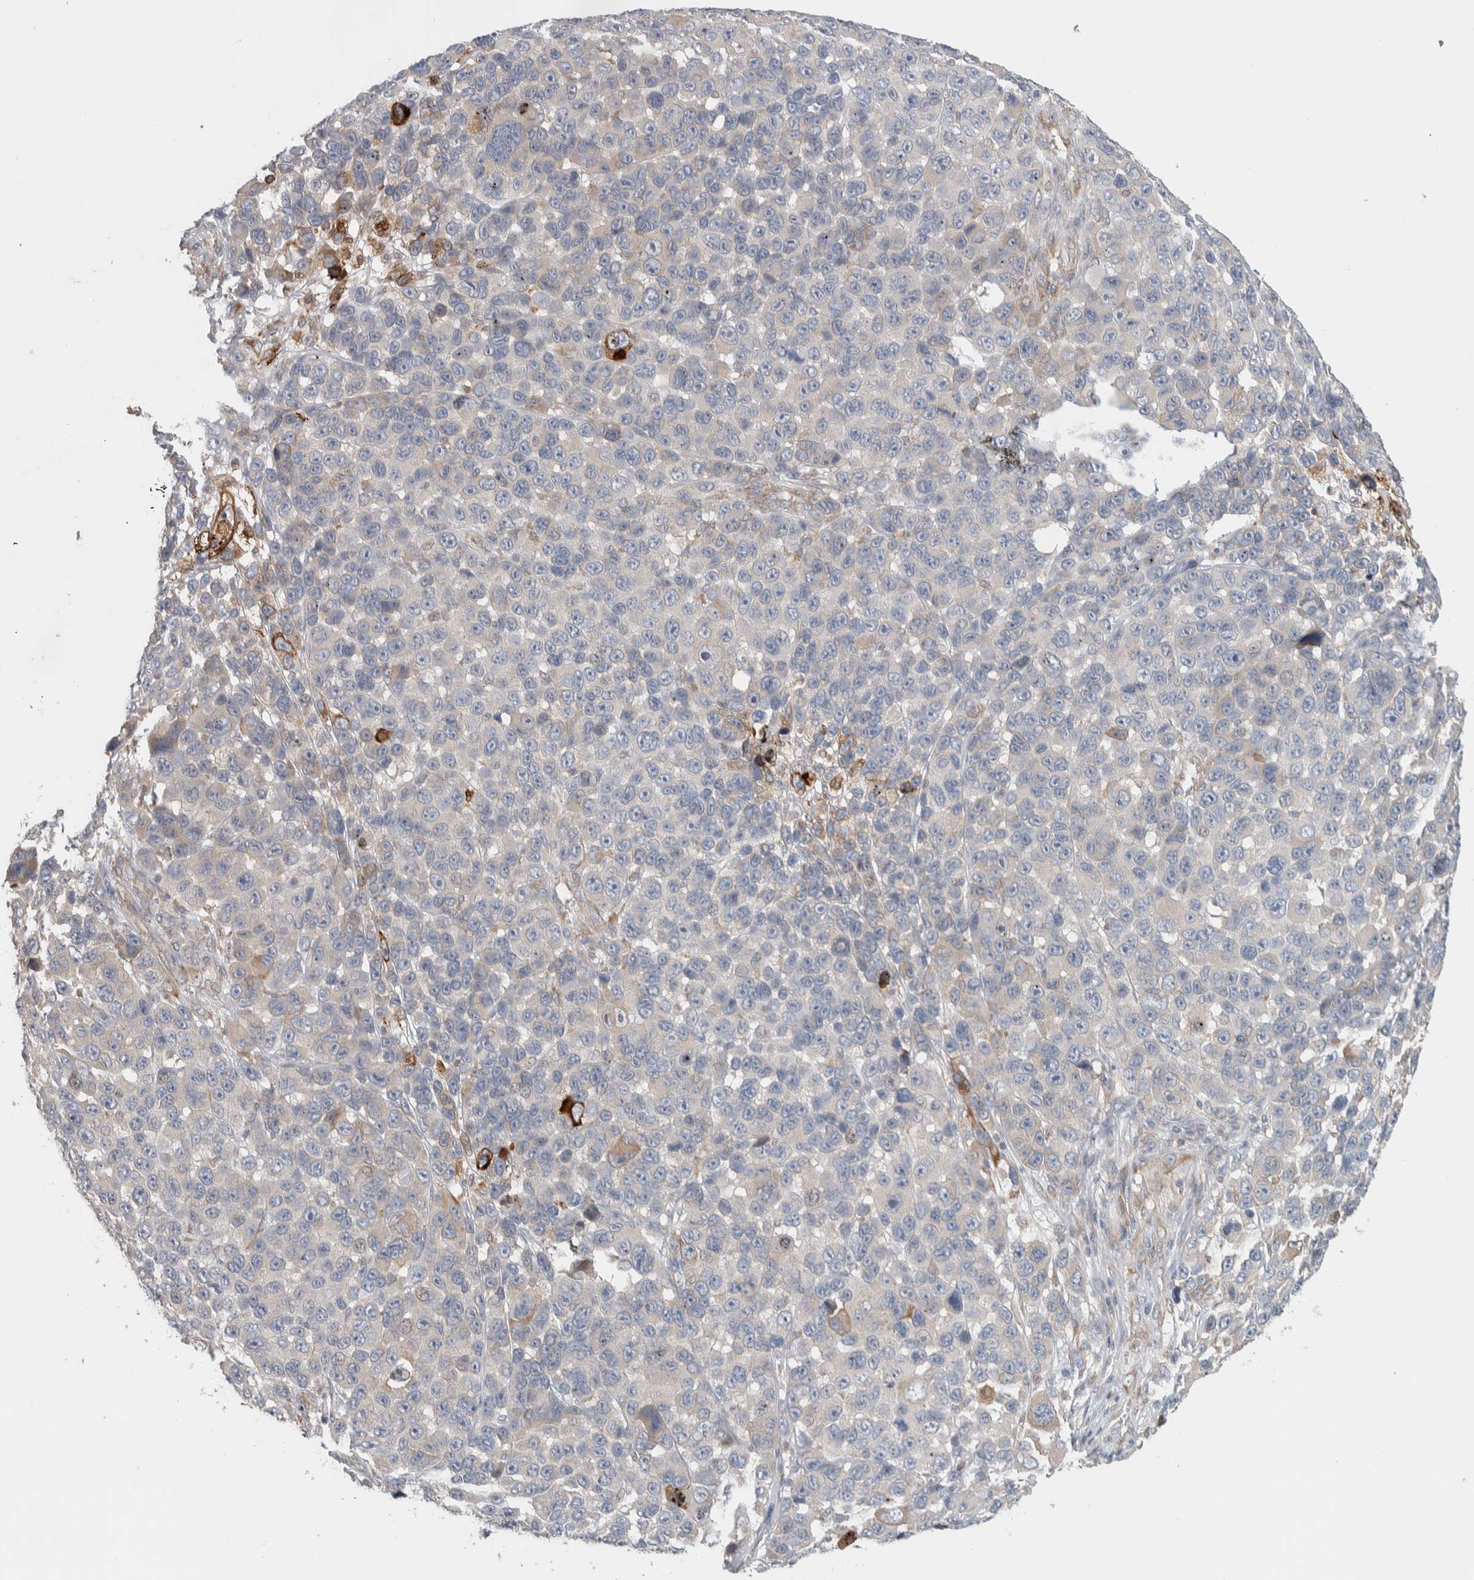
{"staining": {"intensity": "weak", "quantity": "<25%", "location": "cytoplasmic/membranous"}, "tissue": "melanoma", "cell_type": "Tumor cells", "image_type": "cancer", "snomed": [{"axis": "morphology", "description": "Malignant melanoma, NOS"}, {"axis": "topography", "description": "Skin"}], "caption": "This is an immunohistochemistry (IHC) micrograph of human melanoma. There is no positivity in tumor cells.", "gene": "ADCY8", "patient": {"sex": "male", "age": 53}}